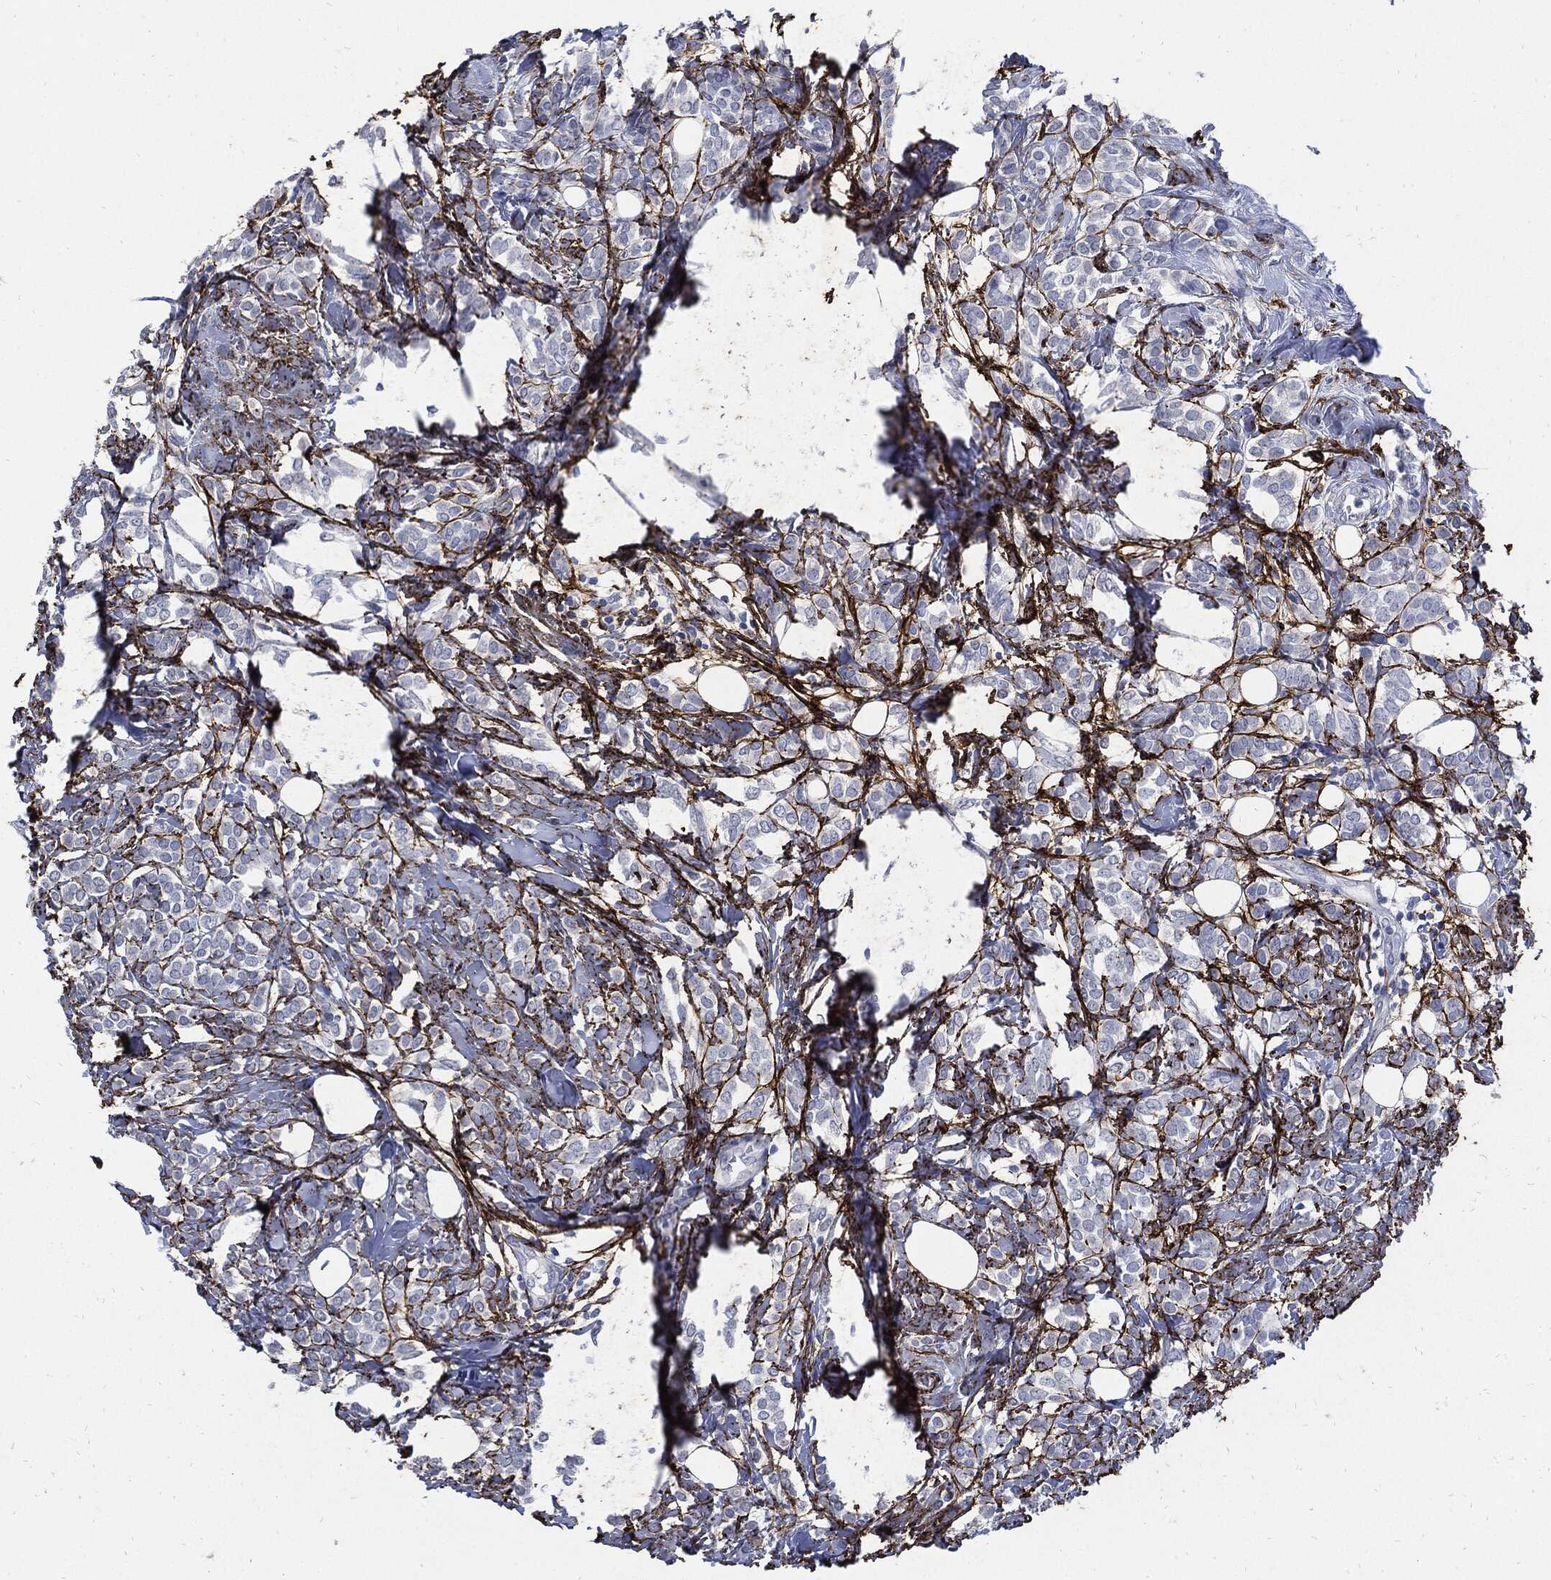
{"staining": {"intensity": "negative", "quantity": "none", "location": "none"}, "tissue": "breast cancer", "cell_type": "Tumor cells", "image_type": "cancer", "snomed": [{"axis": "morphology", "description": "Lobular carcinoma"}, {"axis": "topography", "description": "Breast"}], "caption": "Immunohistochemistry micrograph of neoplastic tissue: human breast cancer (lobular carcinoma) stained with DAB displays no significant protein expression in tumor cells. (DAB (3,3'-diaminobenzidine) IHC visualized using brightfield microscopy, high magnification).", "gene": "FBN1", "patient": {"sex": "female", "age": 49}}